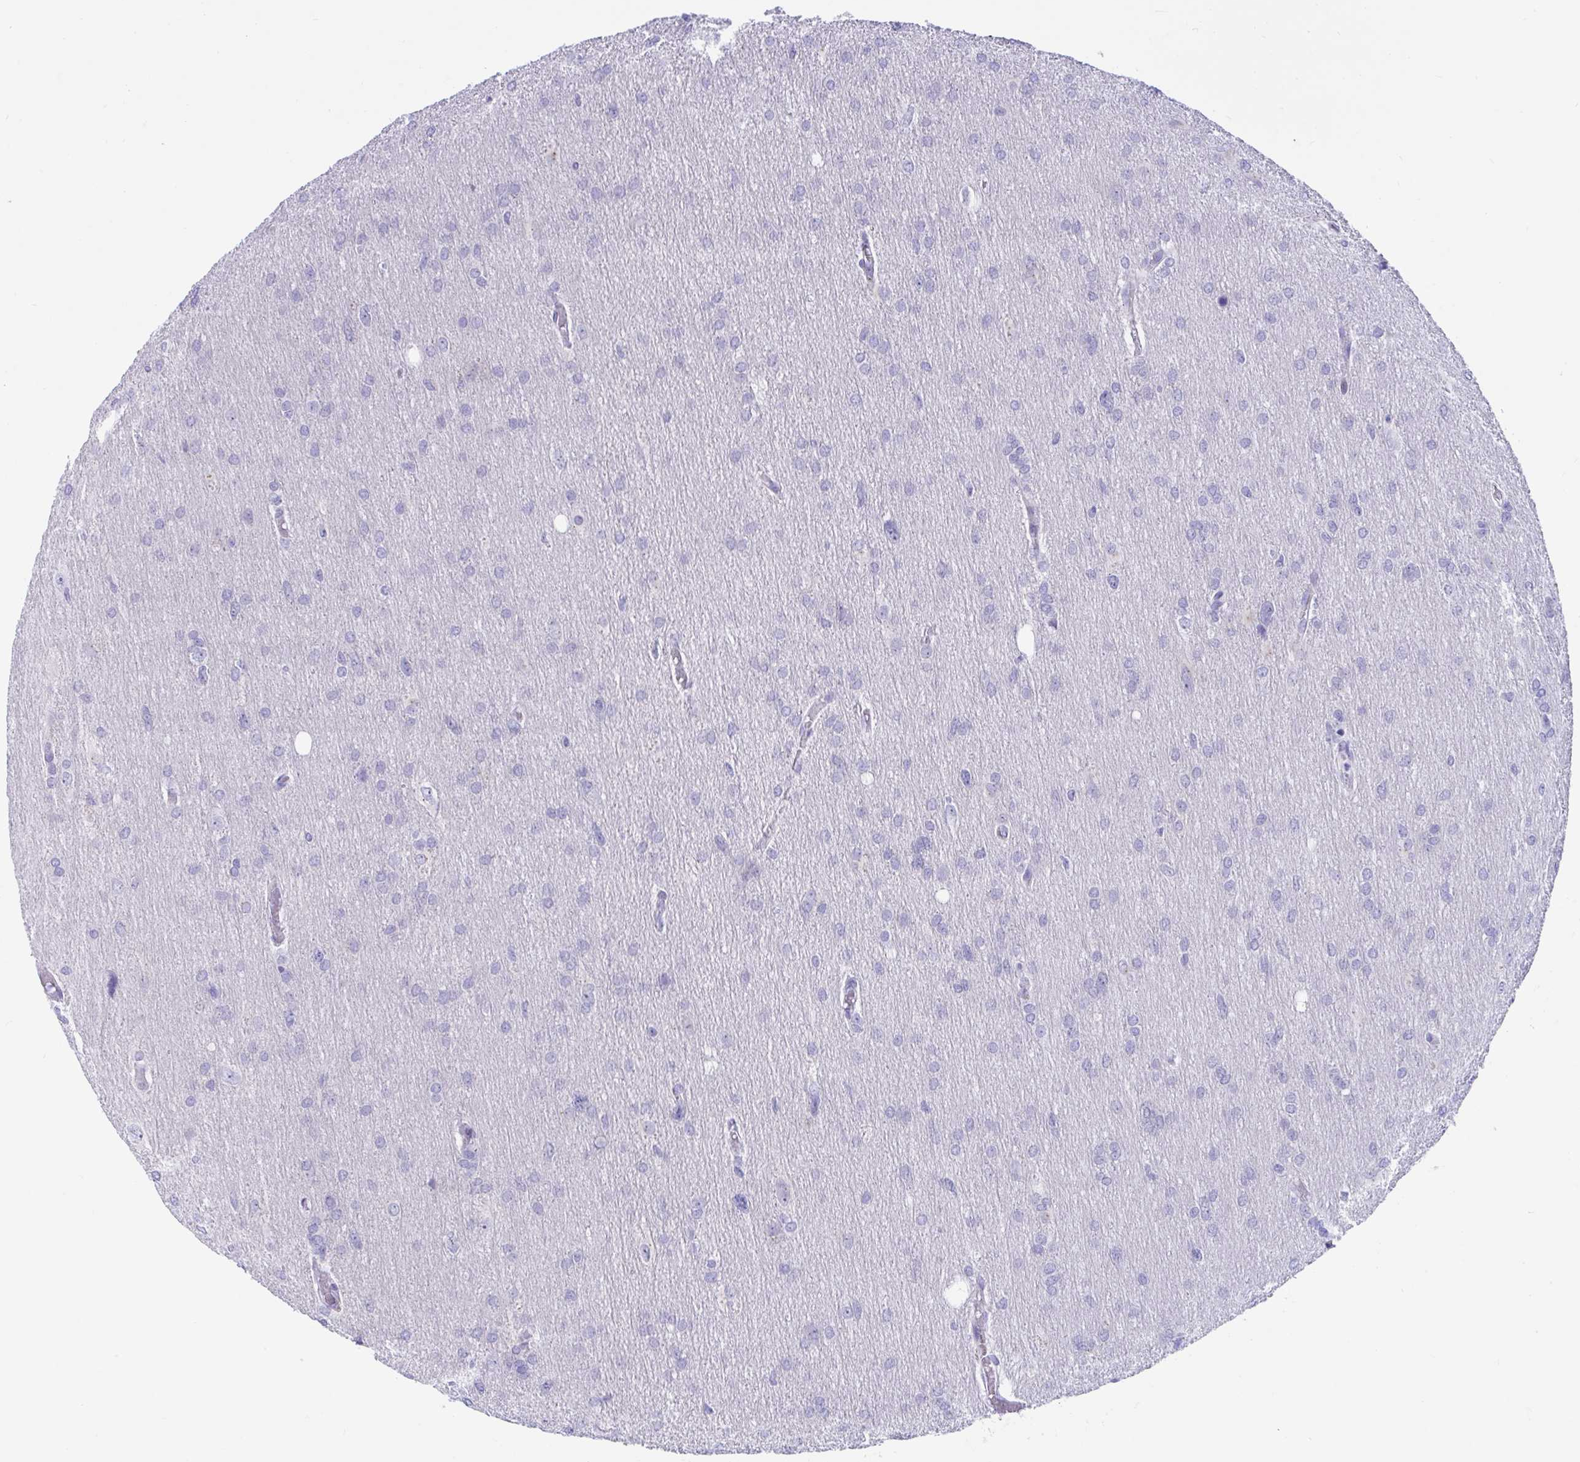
{"staining": {"intensity": "negative", "quantity": "none", "location": "none"}, "tissue": "glioma", "cell_type": "Tumor cells", "image_type": "cancer", "snomed": [{"axis": "morphology", "description": "Glioma, malignant, High grade"}, {"axis": "topography", "description": "Brain"}], "caption": "Immunohistochemistry image of human malignant glioma (high-grade) stained for a protein (brown), which displays no positivity in tumor cells. Nuclei are stained in blue.", "gene": "TTC30B", "patient": {"sex": "male", "age": 53}}